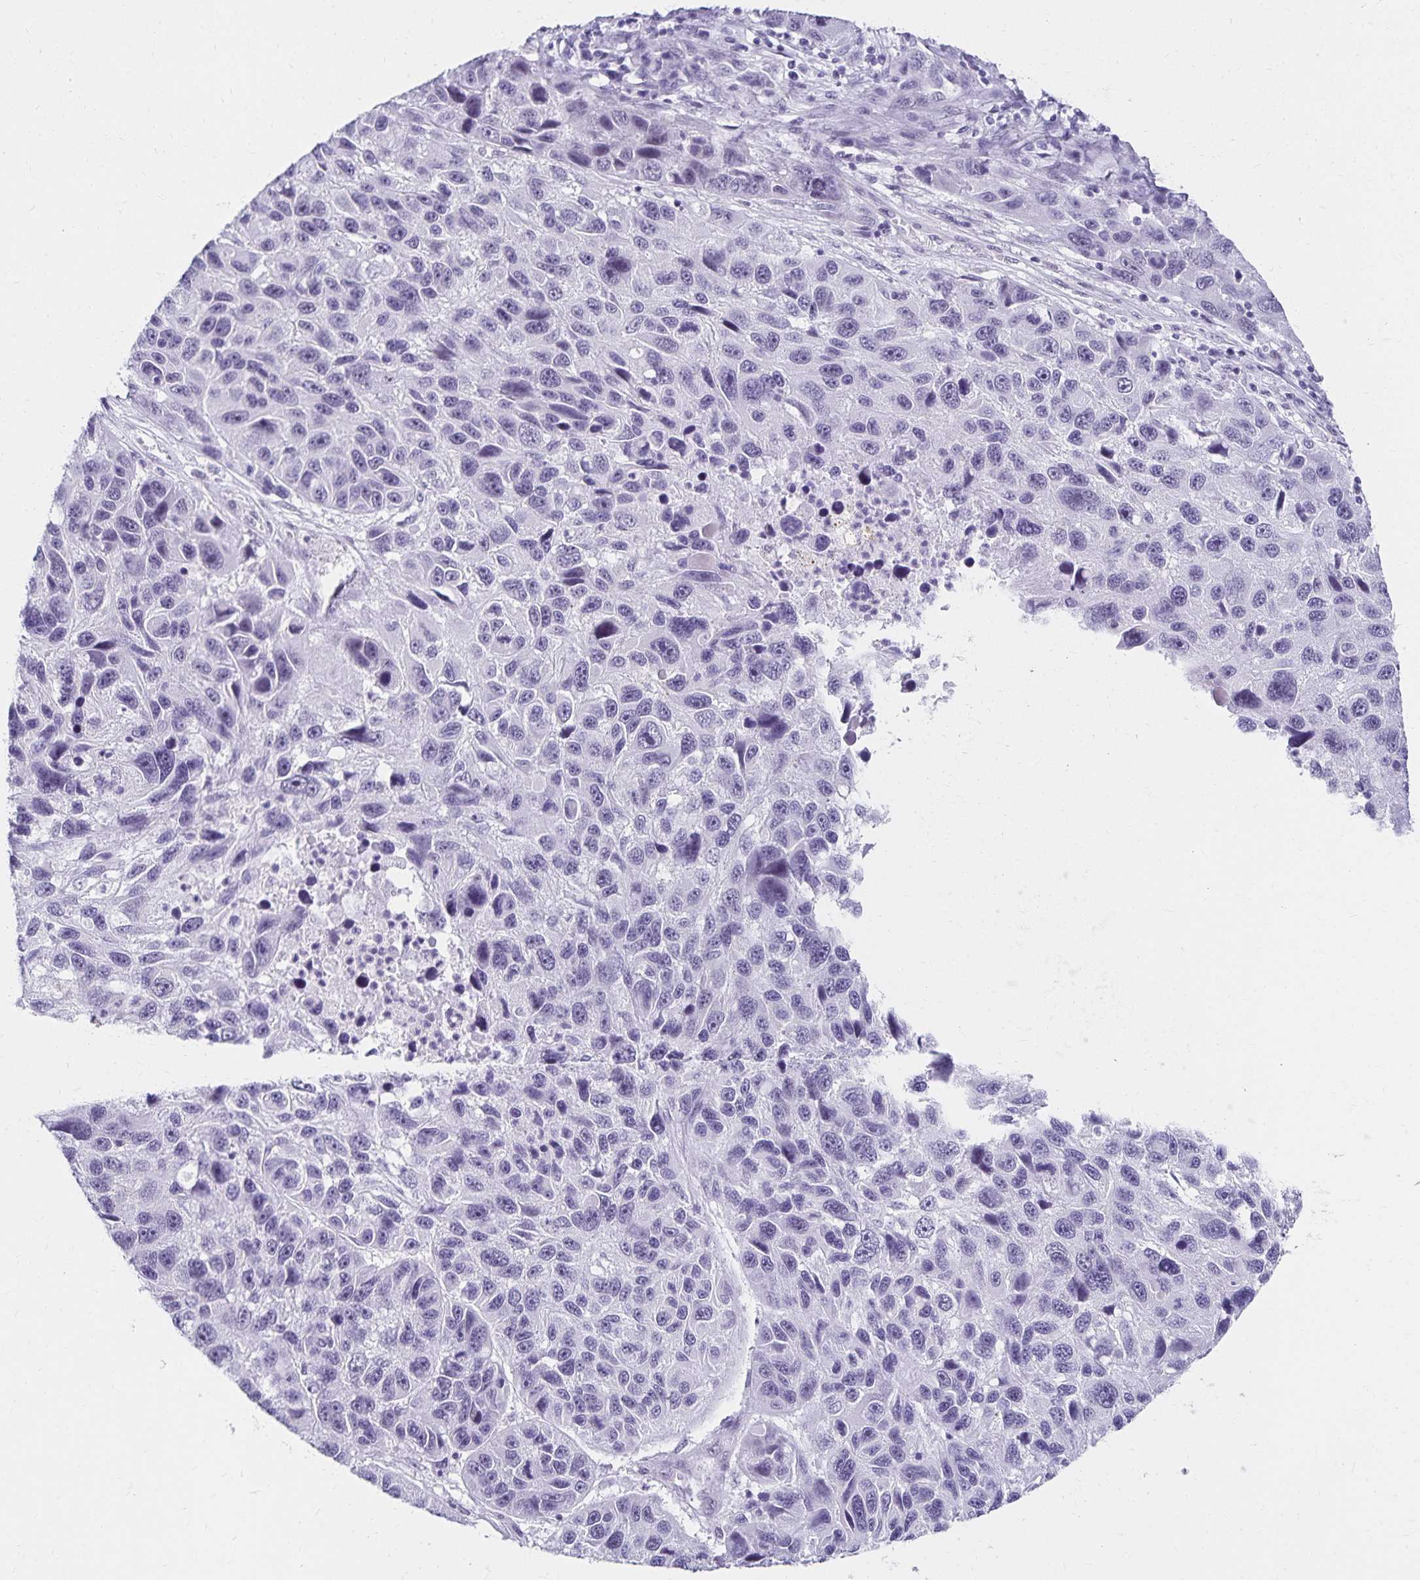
{"staining": {"intensity": "negative", "quantity": "none", "location": "none"}, "tissue": "melanoma", "cell_type": "Tumor cells", "image_type": "cancer", "snomed": [{"axis": "morphology", "description": "Malignant melanoma, NOS"}, {"axis": "topography", "description": "Skin"}], "caption": "Human malignant melanoma stained for a protein using IHC demonstrates no staining in tumor cells.", "gene": "C20orf85", "patient": {"sex": "male", "age": 53}}